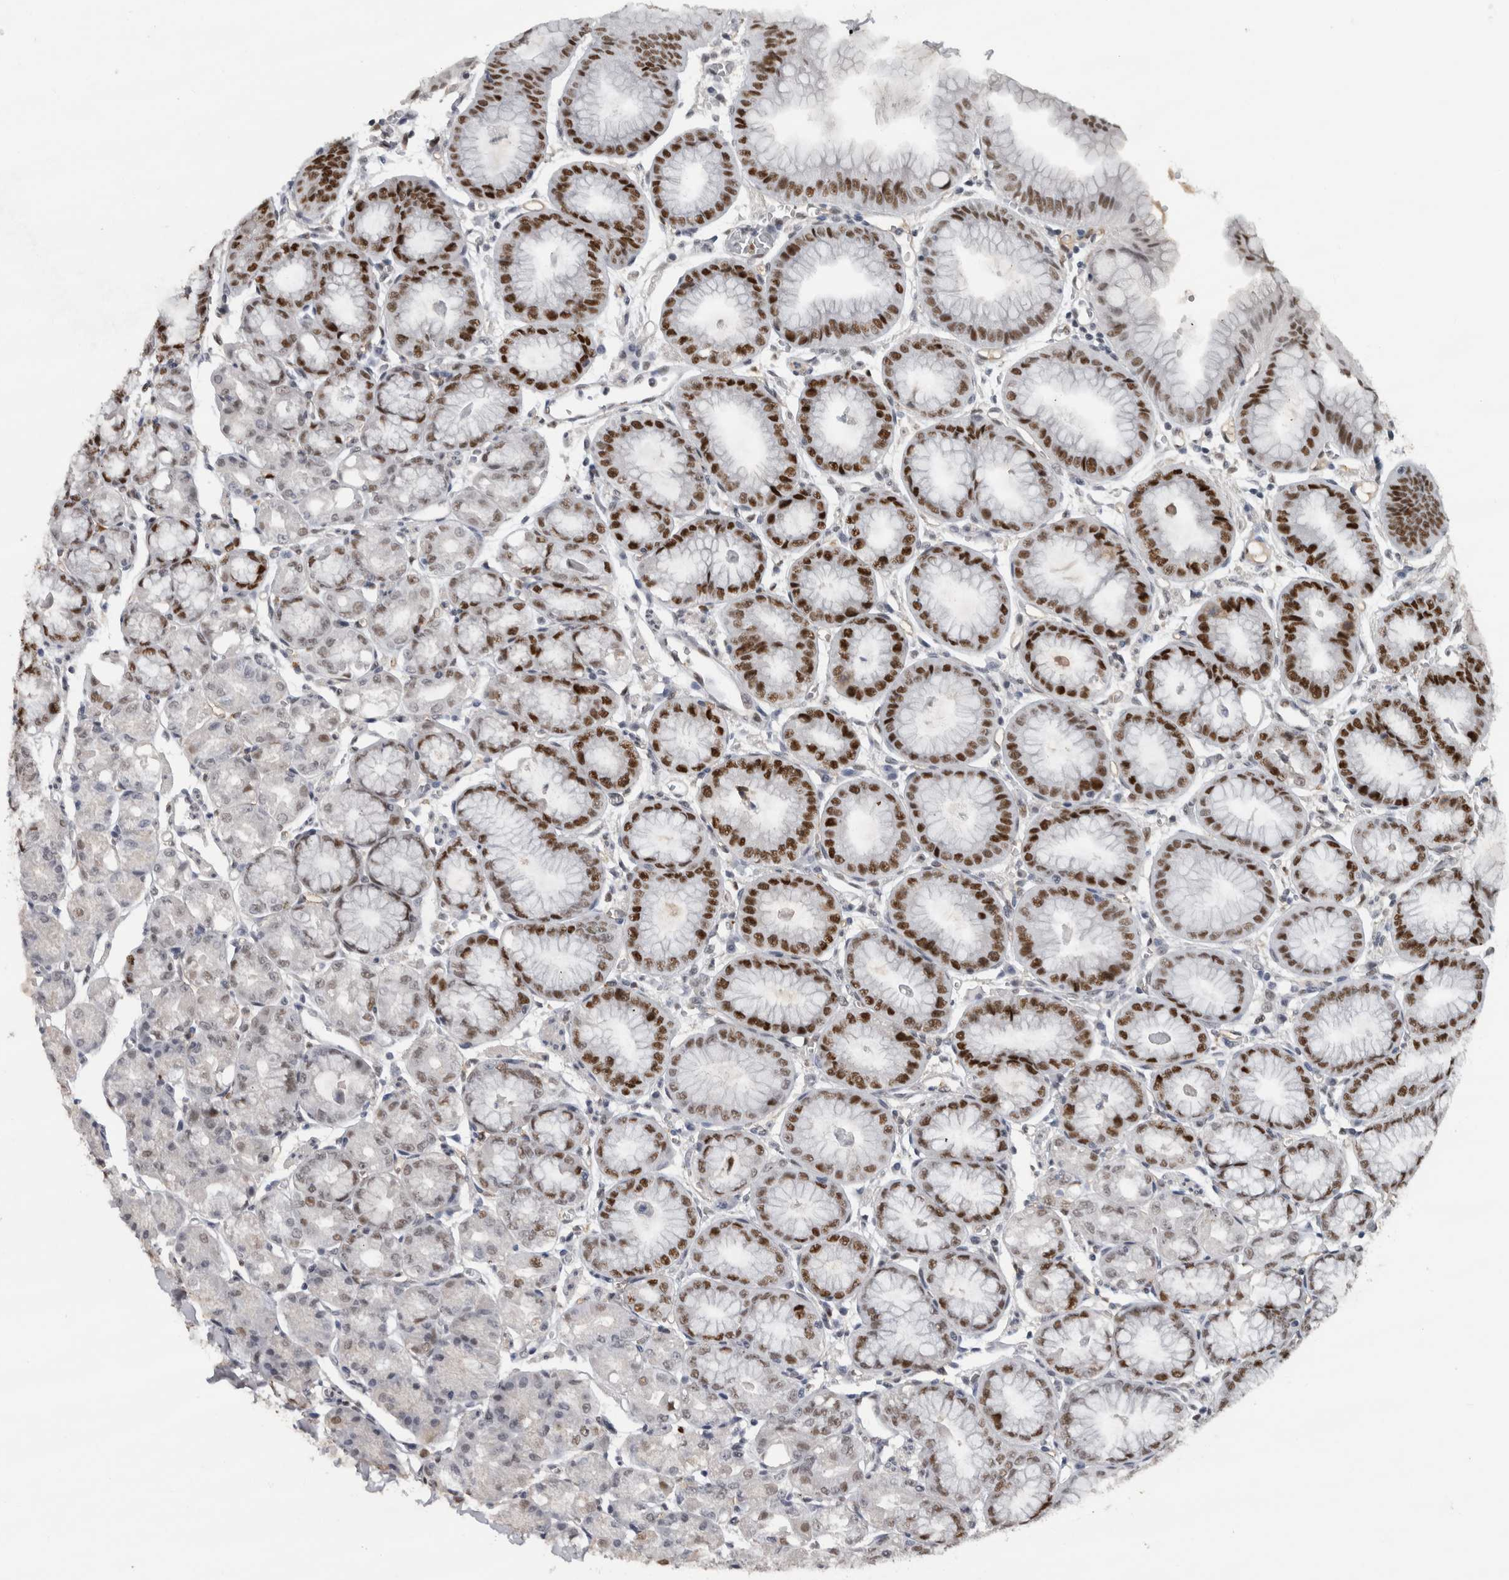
{"staining": {"intensity": "strong", "quantity": ">75%", "location": "nuclear"}, "tissue": "stomach", "cell_type": "Glandular cells", "image_type": "normal", "snomed": [{"axis": "morphology", "description": "Normal tissue, NOS"}, {"axis": "topography", "description": "Stomach, lower"}], "caption": "IHC histopathology image of benign stomach stained for a protein (brown), which reveals high levels of strong nuclear positivity in about >75% of glandular cells.", "gene": "POLD2", "patient": {"sex": "male", "age": 71}}